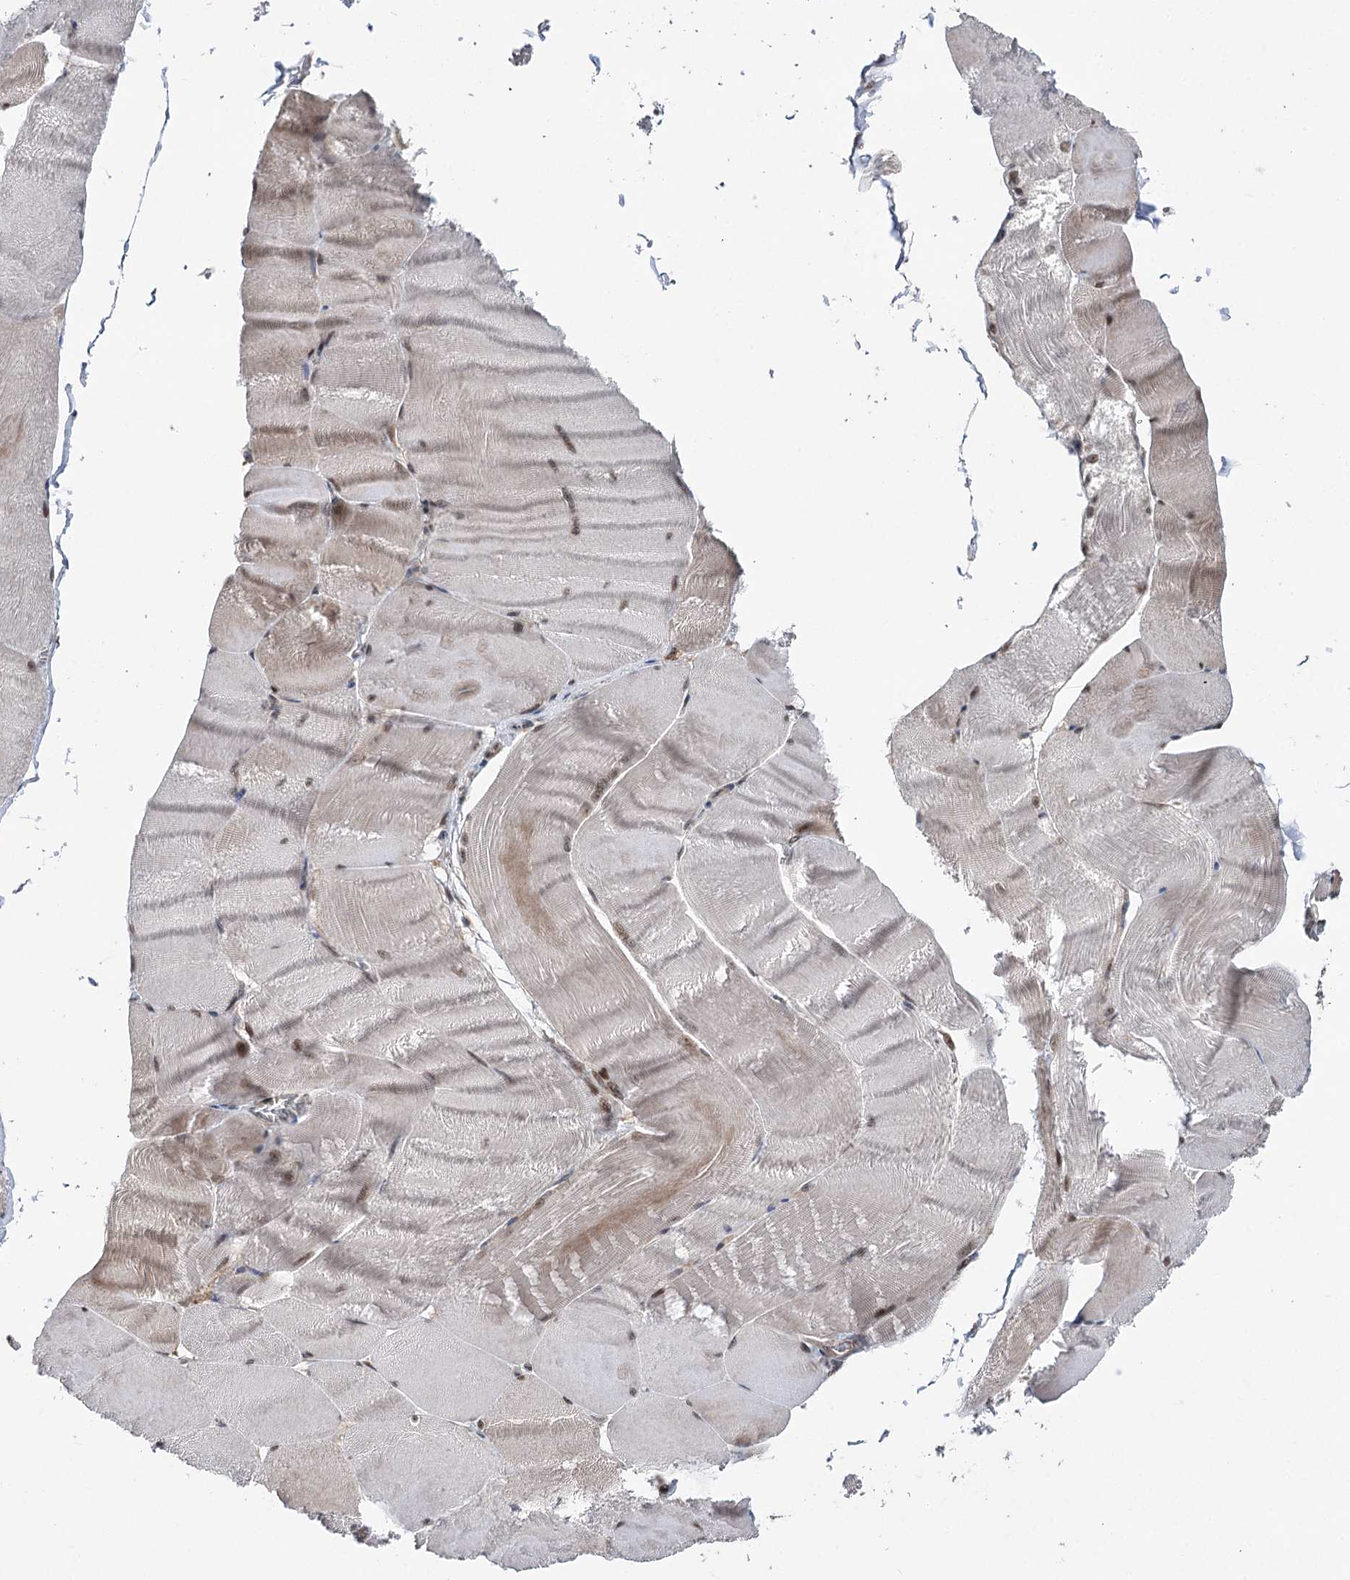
{"staining": {"intensity": "moderate", "quantity": "<25%", "location": "cytoplasmic/membranous,nuclear"}, "tissue": "skeletal muscle", "cell_type": "Myocytes", "image_type": "normal", "snomed": [{"axis": "morphology", "description": "Normal tissue, NOS"}, {"axis": "morphology", "description": "Basal cell carcinoma"}, {"axis": "topography", "description": "Skeletal muscle"}], "caption": "This histopathology image exhibits IHC staining of unremarkable skeletal muscle, with low moderate cytoplasmic/membranous,nuclear staining in approximately <25% of myocytes.", "gene": "STX6", "patient": {"sex": "female", "age": 64}}